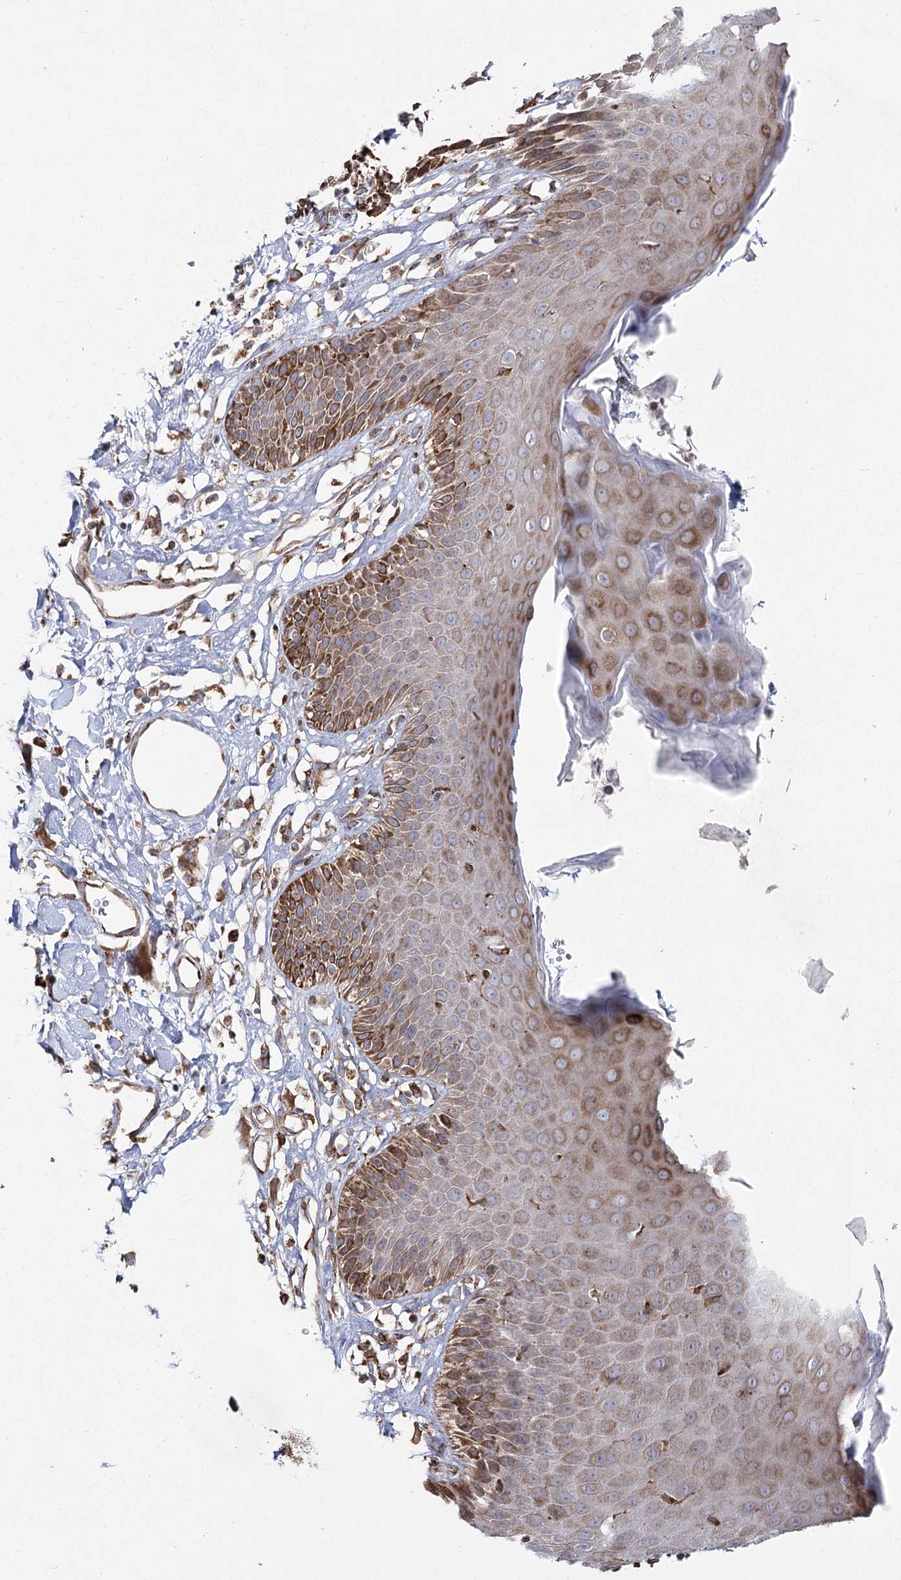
{"staining": {"intensity": "moderate", "quantity": "25%-75%", "location": "cytoplasmic/membranous"}, "tissue": "skin", "cell_type": "Epidermal cells", "image_type": "normal", "snomed": [{"axis": "morphology", "description": "Normal tissue, NOS"}, {"axis": "topography", "description": "Vulva"}], "caption": "A high-resolution micrograph shows IHC staining of benign skin, which exhibits moderate cytoplasmic/membranous staining in about 25%-75% of epidermal cells. (DAB = brown stain, brightfield microscopy at high magnification).", "gene": "NHLRC2", "patient": {"sex": "female", "age": 68}}